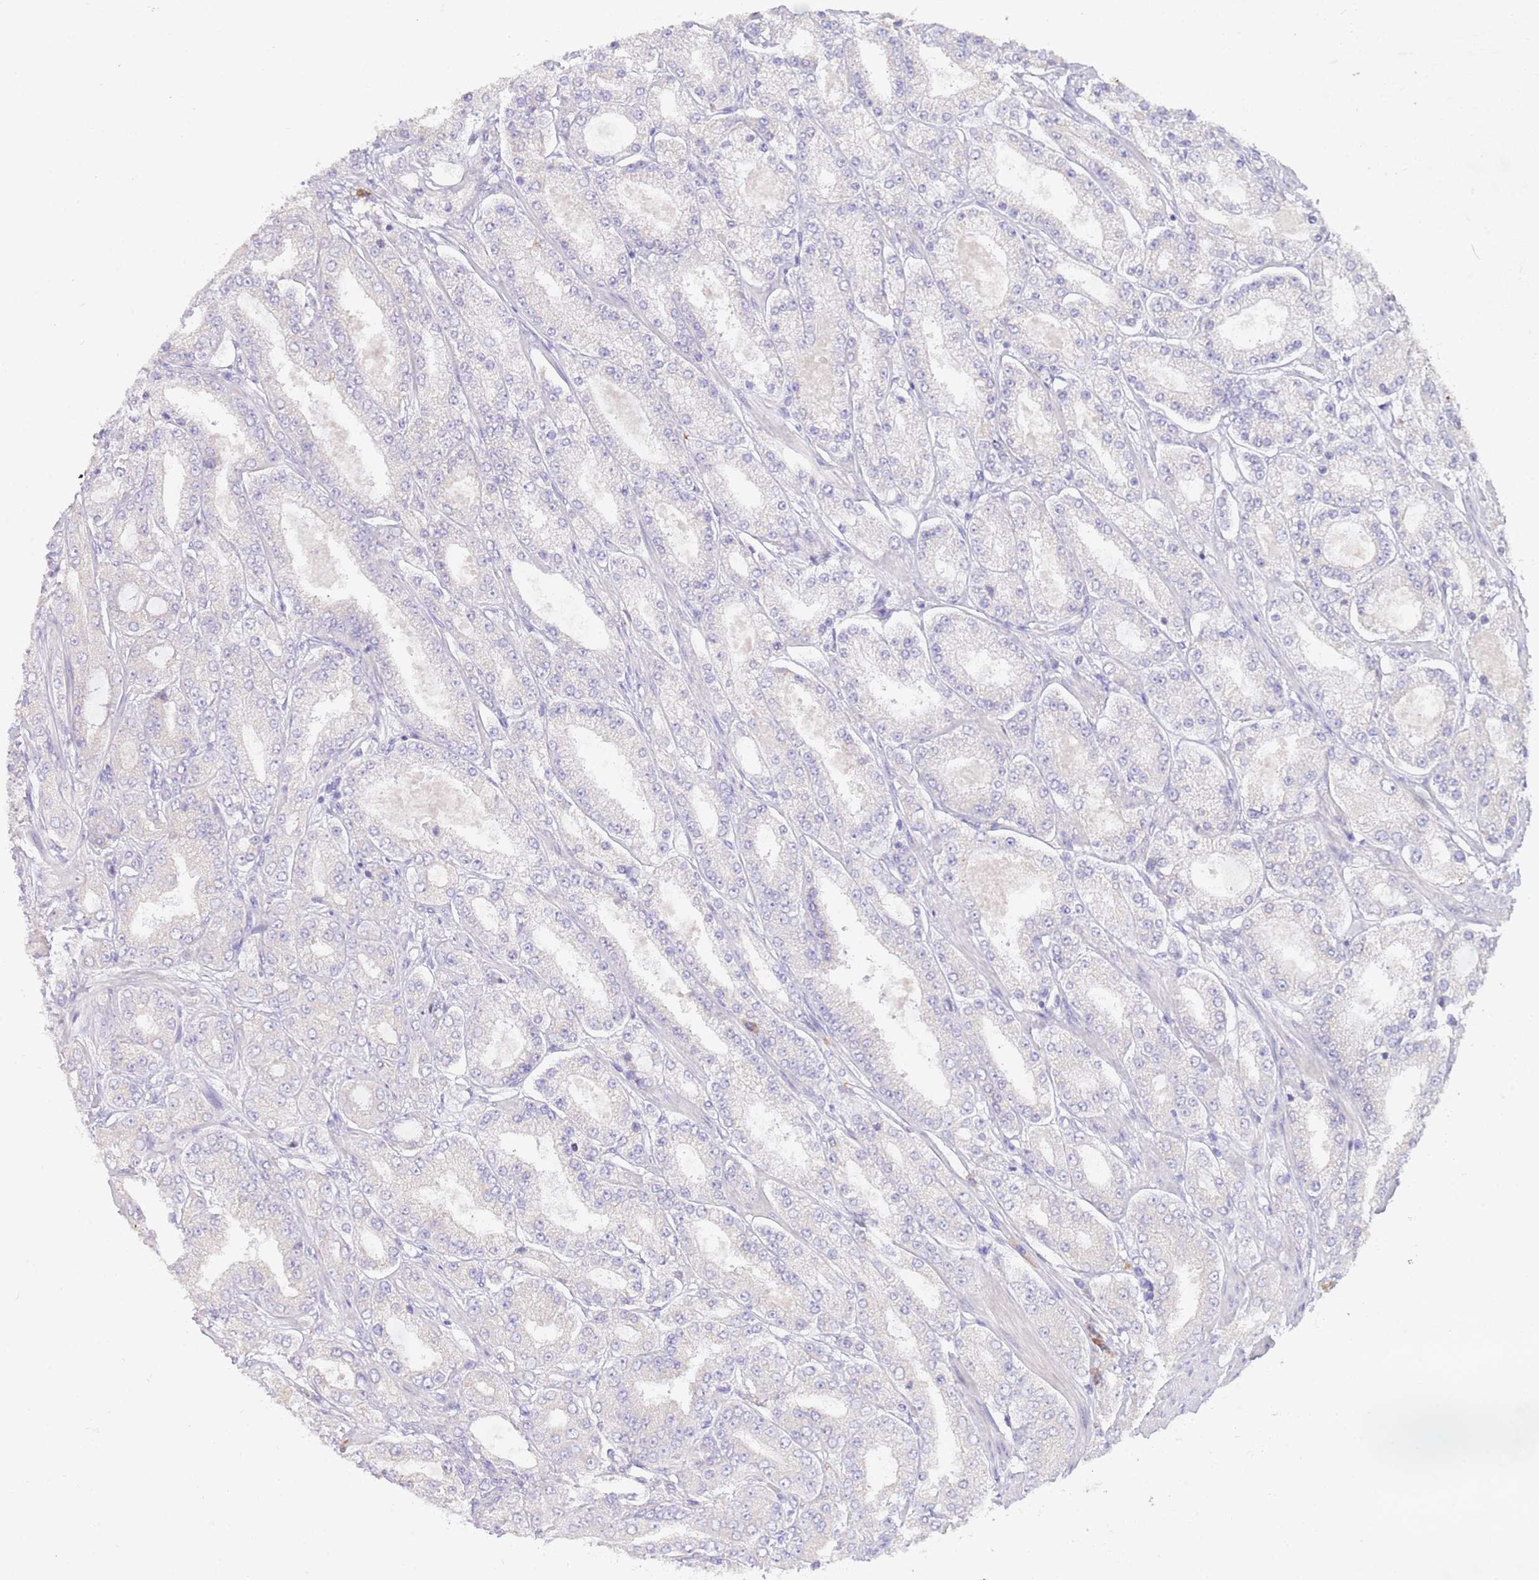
{"staining": {"intensity": "negative", "quantity": "none", "location": "none"}, "tissue": "prostate cancer", "cell_type": "Tumor cells", "image_type": "cancer", "snomed": [{"axis": "morphology", "description": "Adenocarcinoma, High grade"}, {"axis": "topography", "description": "Prostate"}], "caption": "DAB immunohistochemical staining of human prostate cancer (adenocarcinoma (high-grade)) demonstrates no significant expression in tumor cells. Brightfield microscopy of immunohistochemistry stained with DAB (3,3'-diaminobenzidine) (brown) and hematoxylin (blue), captured at high magnification.", "gene": "CCDC149", "patient": {"sex": "male", "age": 68}}